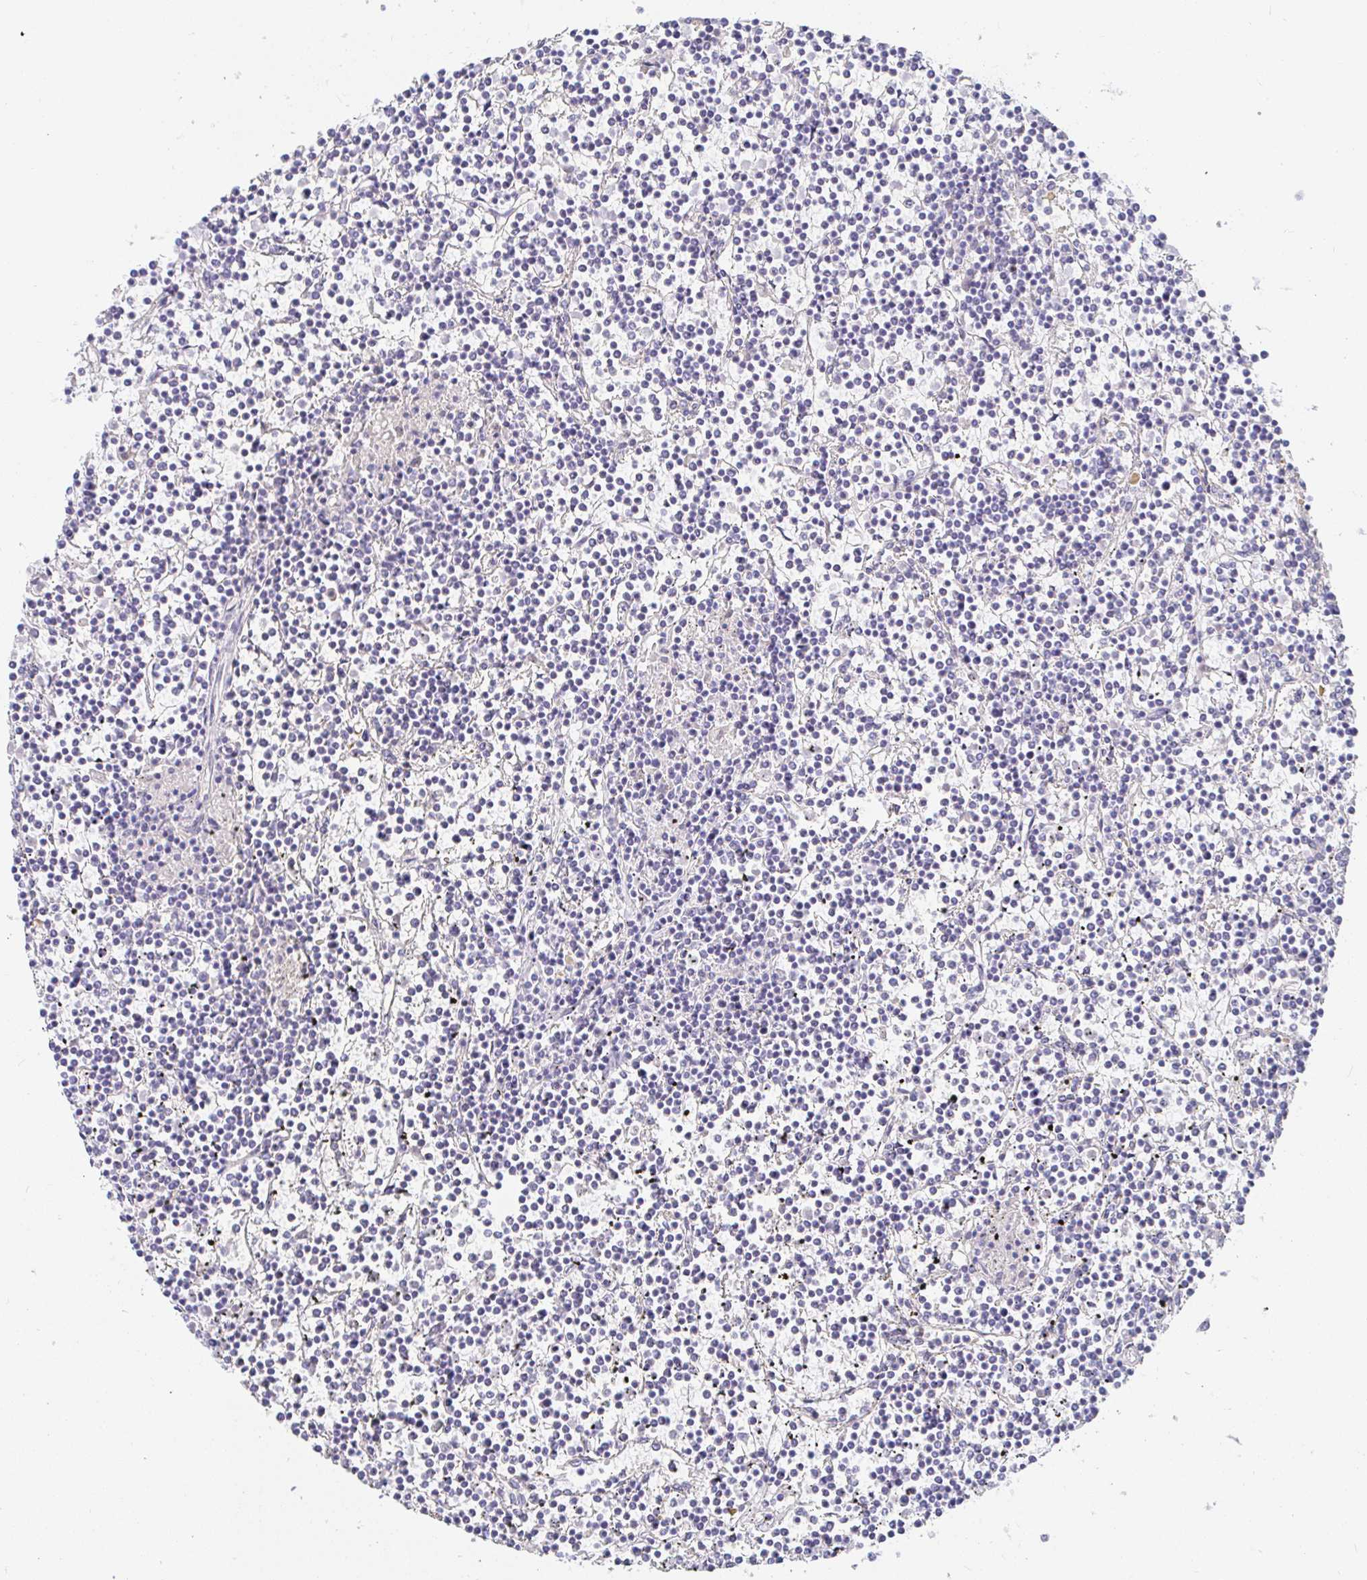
{"staining": {"intensity": "negative", "quantity": "none", "location": "none"}, "tissue": "lymphoma", "cell_type": "Tumor cells", "image_type": "cancer", "snomed": [{"axis": "morphology", "description": "Malignant lymphoma, non-Hodgkin's type, Low grade"}, {"axis": "topography", "description": "Spleen"}], "caption": "Immunohistochemistry (IHC) of low-grade malignant lymphoma, non-Hodgkin's type demonstrates no staining in tumor cells. (DAB IHC with hematoxylin counter stain).", "gene": "PDE6B", "patient": {"sex": "female", "age": 19}}